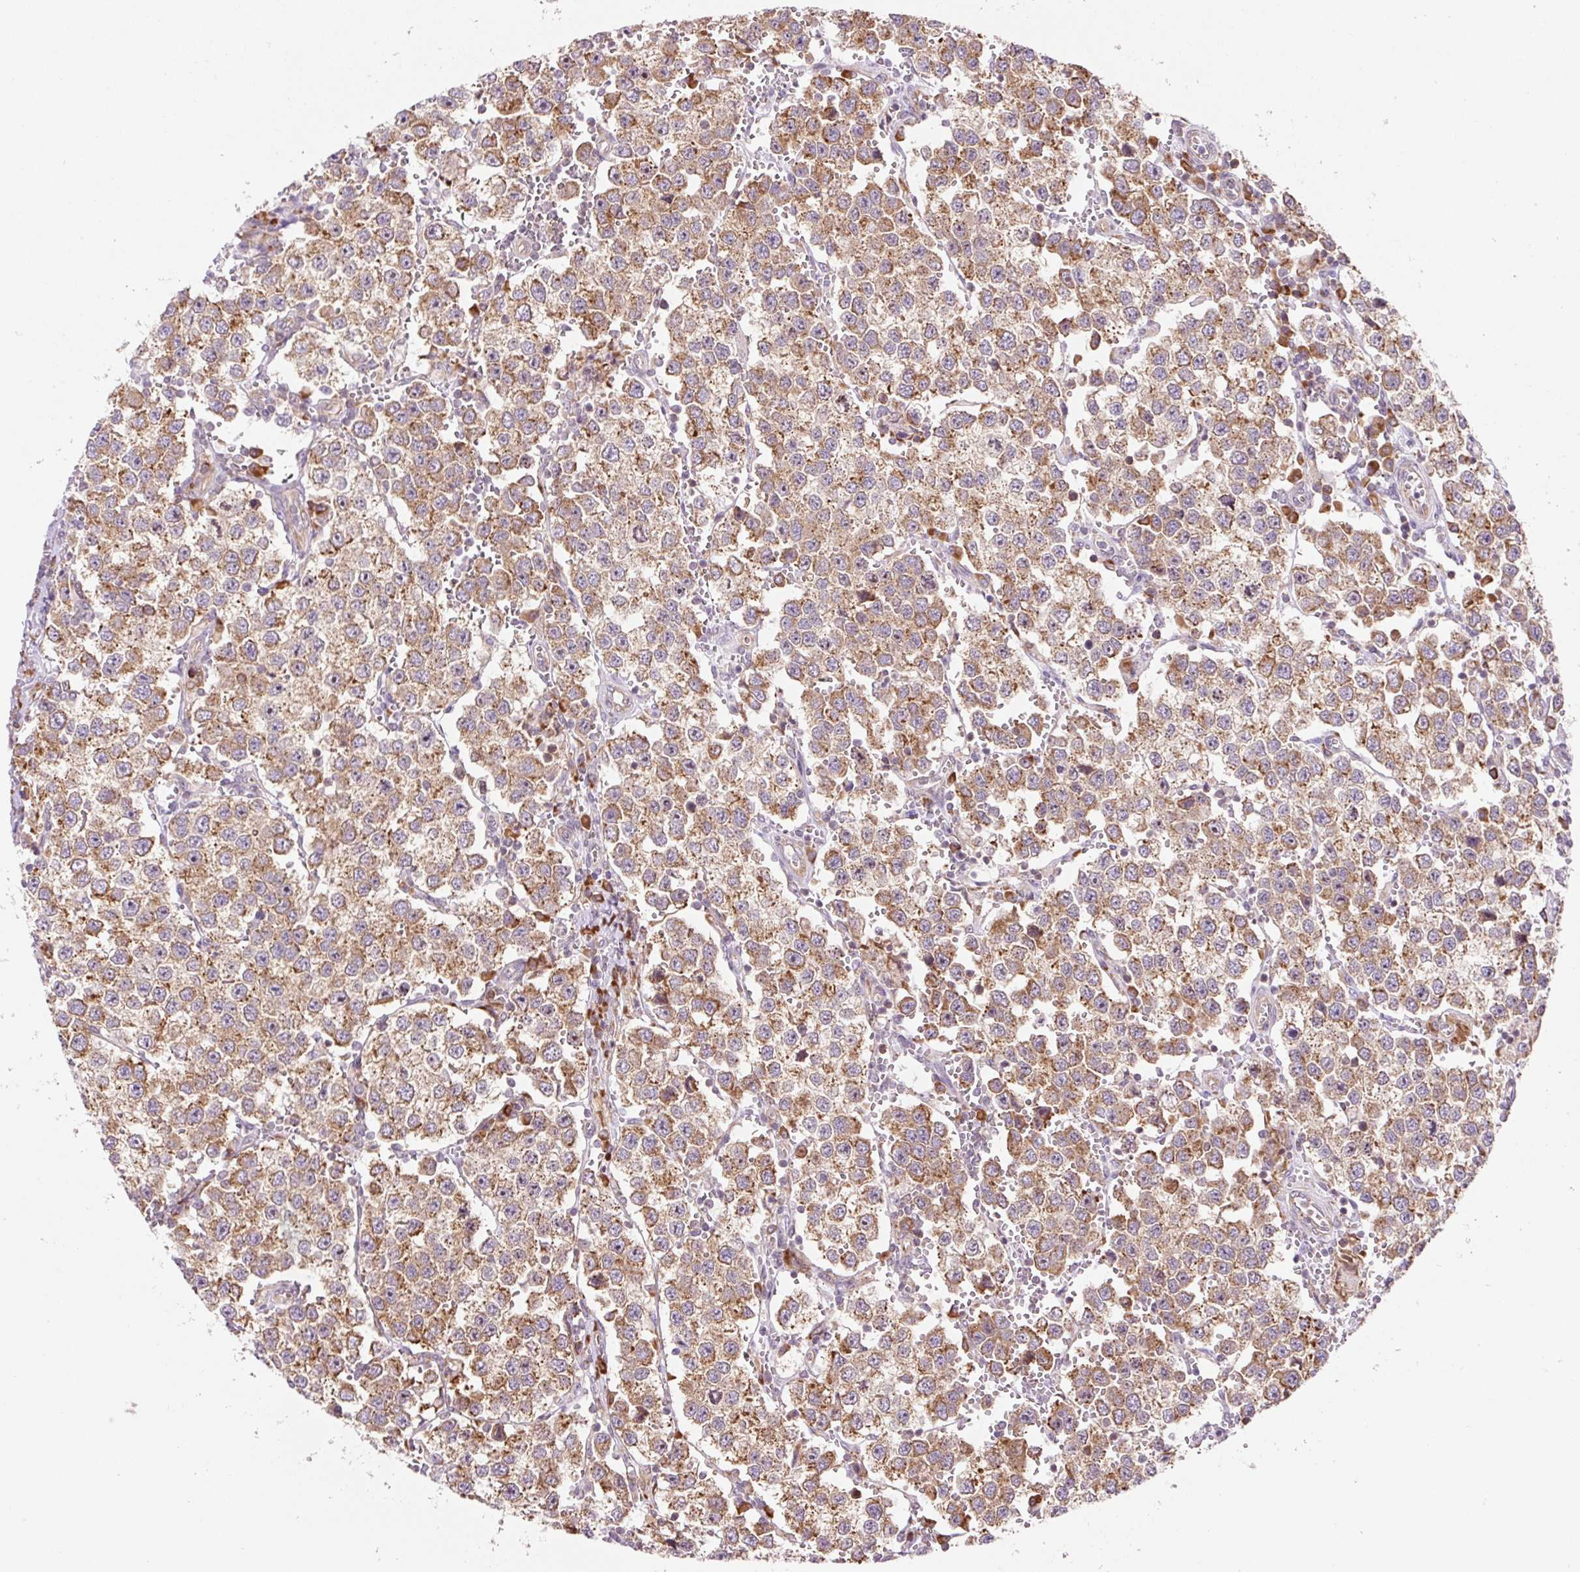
{"staining": {"intensity": "moderate", "quantity": ">75%", "location": "cytoplasmic/membranous"}, "tissue": "testis cancer", "cell_type": "Tumor cells", "image_type": "cancer", "snomed": [{"axis": "morphology", "description": "Seminoma, NOS"}, {"axis": "topography", "description": "Testis"}], "caption": "Immunohistochemical staining of human testis seminoma exhibits medium levels of moderate cytoplasmic/membranous protein expression in about >75% of tumor cells.", "gene": "RPL41", "patient": {"sex": "male", "age": 37}}